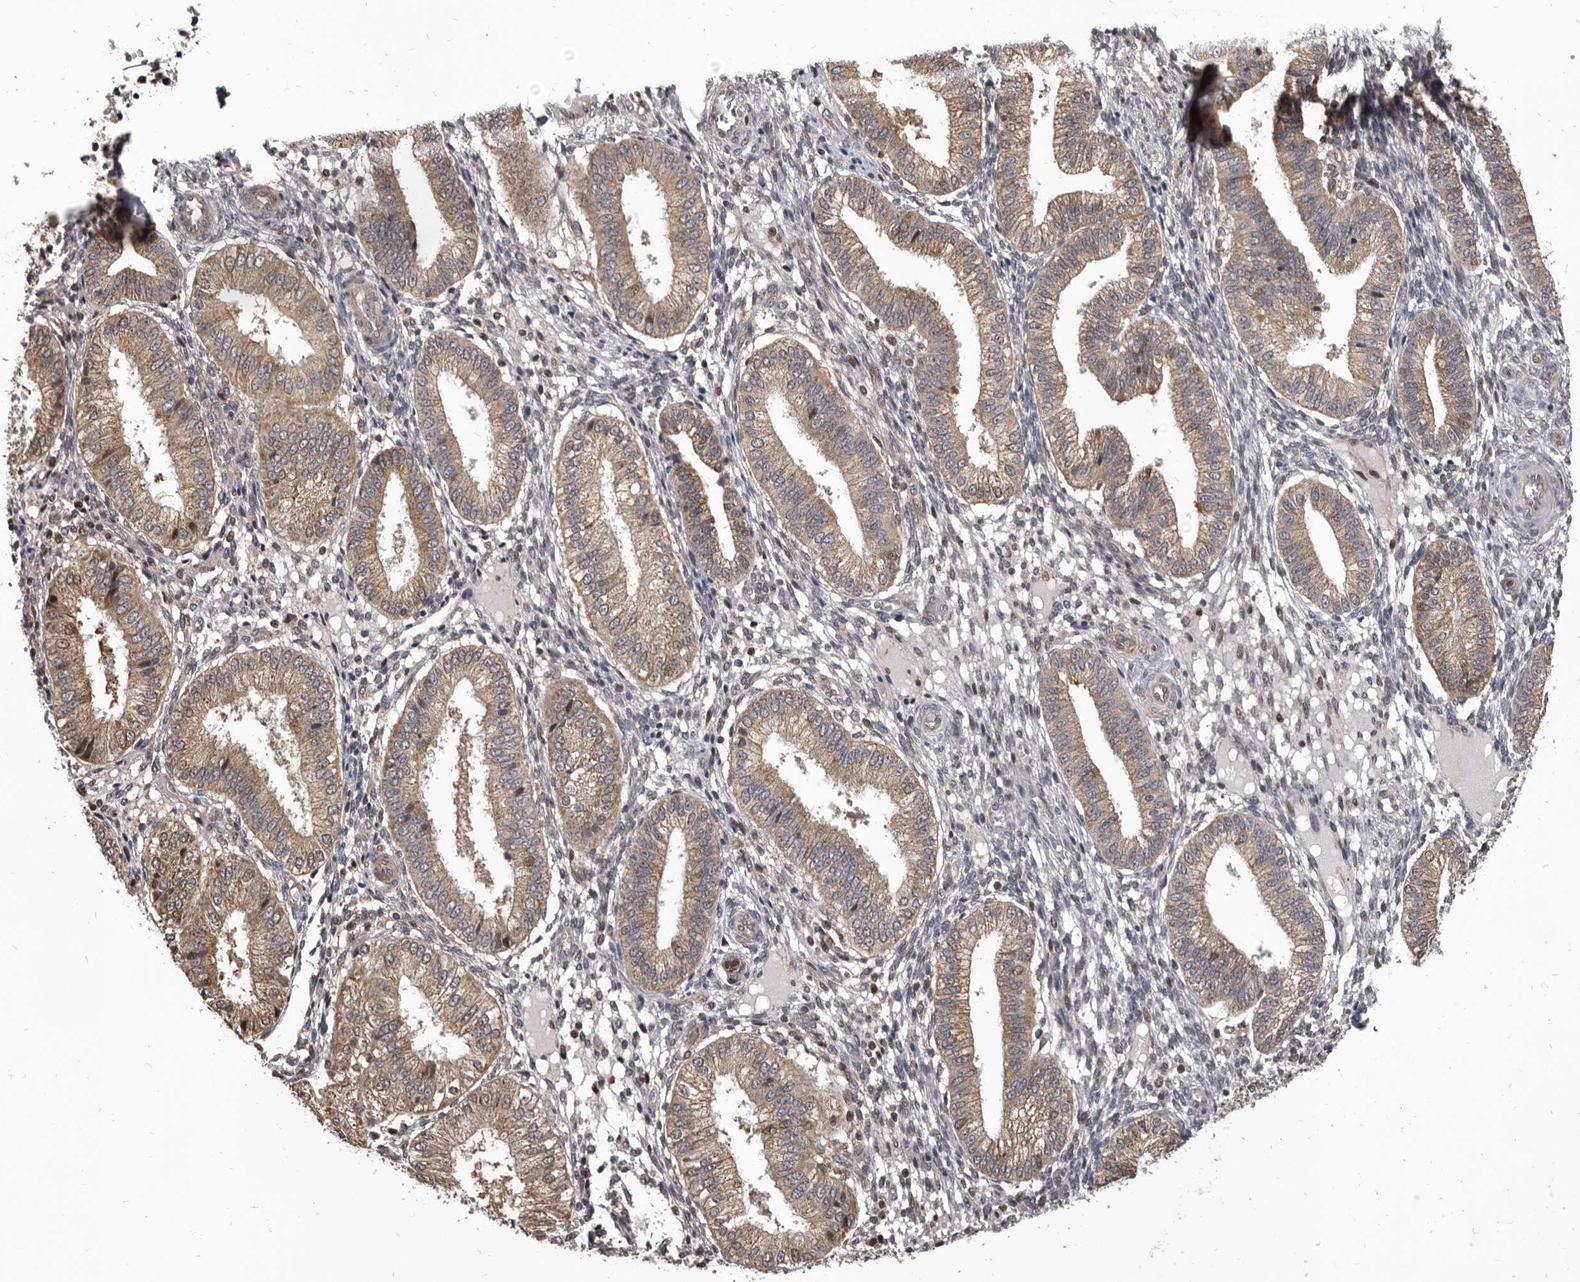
{"staining": {"intensity": "weak", "quantity": "<25%", "location": "cytoplasmic/membranous"}, "tissue": "endometrium", "cell_type": "Cells in endometrial stroma", "image_type": "normal", "snomed": [{"axis": "morphology", "description": "Normal tissue, NOS"}, {"axis": "topography", "description": "Endometrium"}], "caption": "IHC of unremarkable endometrium displays no positivity in cells in endometrial stroma. (DAB immunohistochemistry (IHC), high magnification).", "gene": "MAP3K14", "patient": {"sex": "female", "age": 39}}